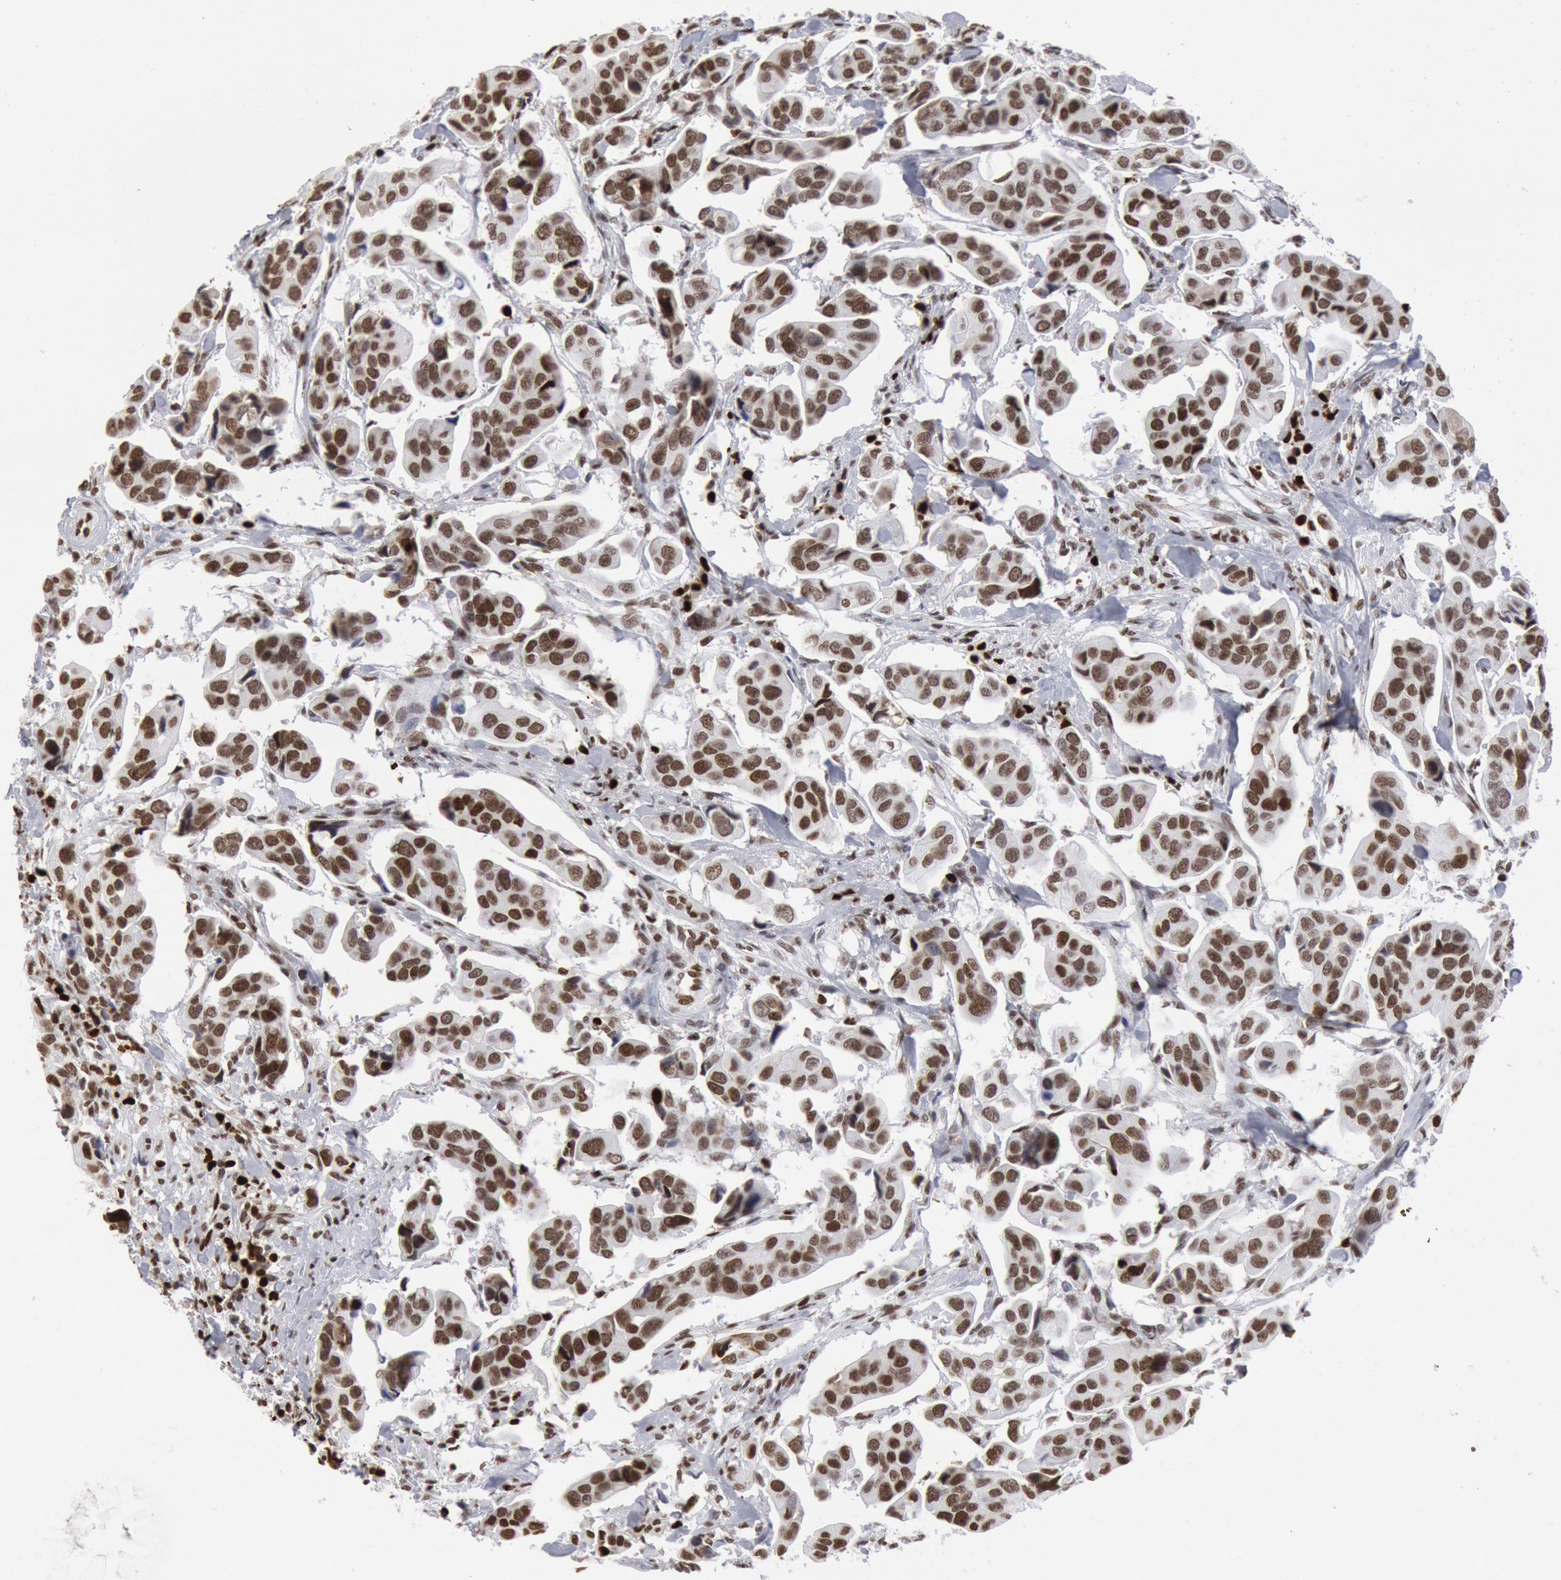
{"staining": {"intensity": "strong", "quantity": ">75%", "location": "nuclear"}, "tissue": "urothelial cancer", "cell_type": "Tumor cells", "image_type": "cancer", "snomed": [{"axis": "morphology", "description": "Adenocarcinoma, NOS"}, {"axis": "topography", "description": "Urinary bladder"}], "caption": "The histopathology image exhibits a brown stain indicating the presence of a protein in the nuclear of tumor cells in urothelial cancer. (DAB = brown stain, brightfield microscopy at high magnification).", "gene": "SUB1", "patient": {"sex": "male", "age": 61}}